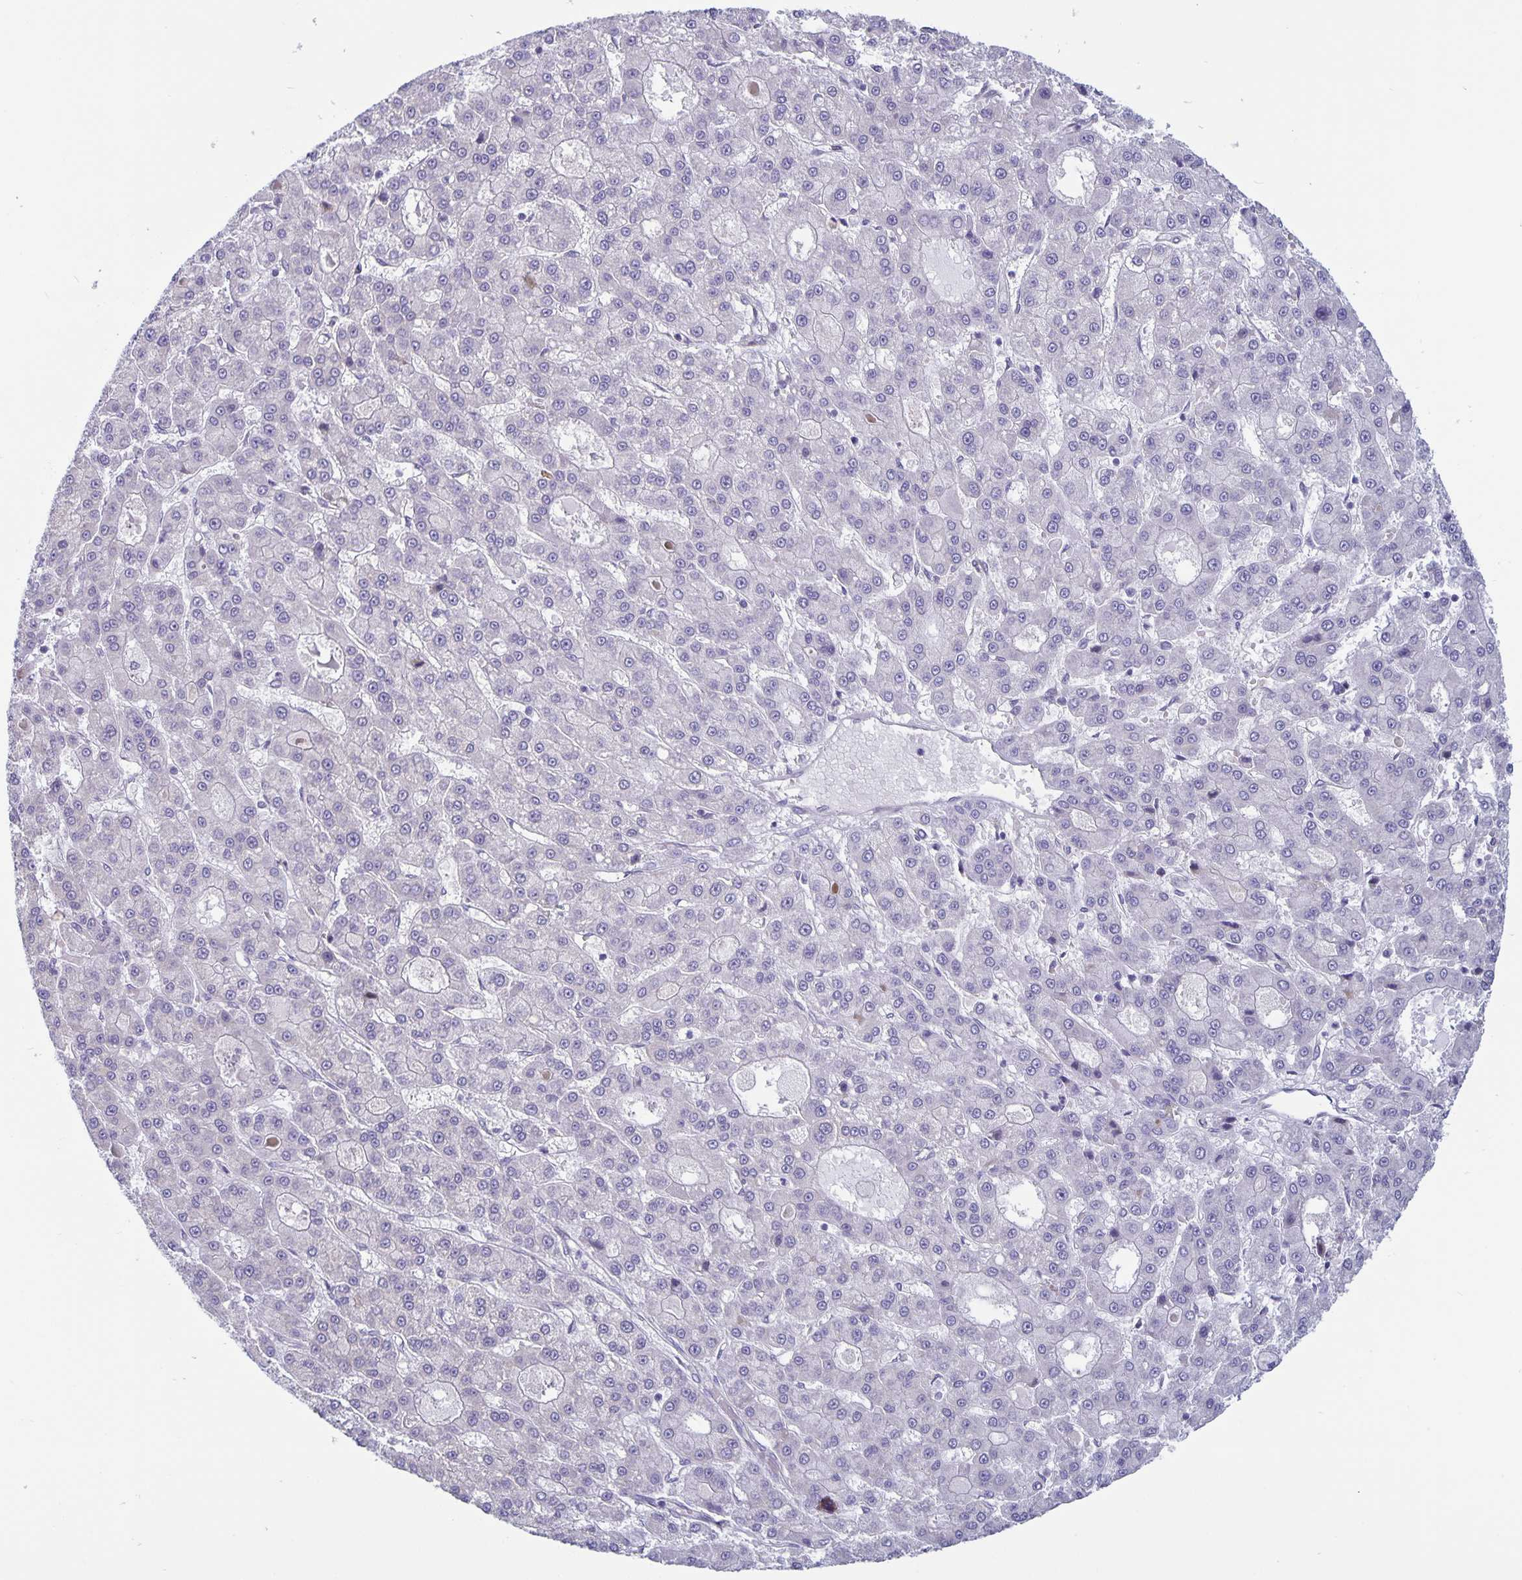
{"staining": {"intensity": "negative", "quantity": "none", "location": "none"}, "tissue": "liver cancer", "cell_type": "Tumor cells", "image_type": "cancer", "snomed": [{"axis": "morphology", "description": "Carcinoma, Hepatocellular, NOS"}, {"axis": "topography", "description": "Liver"}], "caption": "This is a photomicrograph of IHC staining of liver cancer, which shows no staining in tumor cells. The staining is performed using DAB (3,3'-diaminobenzidine) brown chromogen with nuclei counter-stained in using hematoxylin.", "gene": "PLCB3", "patient": {"sex": "male", "age": 70}}